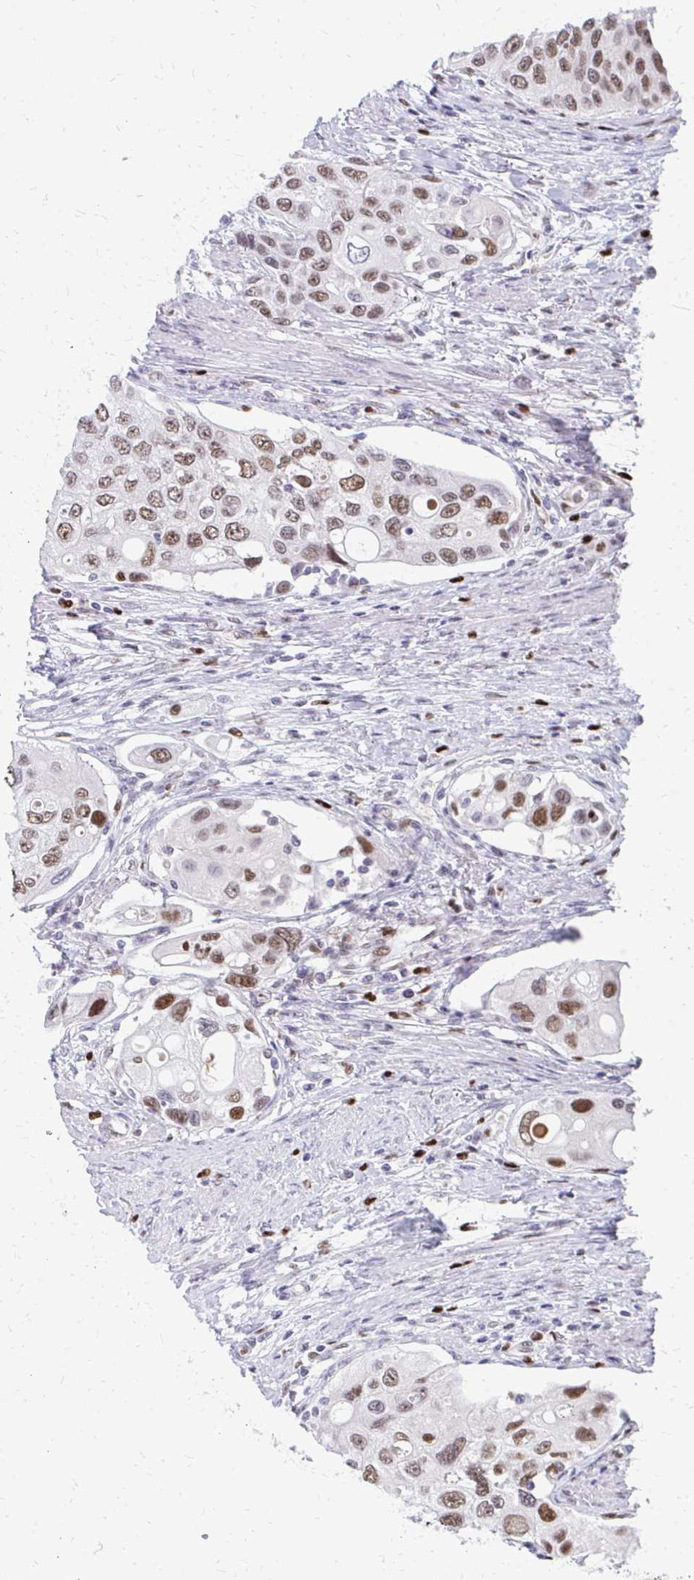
{"staining": {"intensity": "moderate", "quantity": ">75%", "location": "nuclear"}, "tissue": "urothelial cancer", "cell_type": "Tumor cells", "image_type": "cancer", "snomed": [{"axis": "morphology", "description": "Urothelial carcinoma, High grade"}, {"axis": "topography", "description": "Urinary bladder"}], "caption": "Protein staining reveals moderate nuclear expression in approximately >75% of tumor cells in urothelial carcinoma (high-grade). (IHC, brightfield microscopy, high magnification).", "gene": "PLK3", "patient": {"sex": "female", "age": 56}}